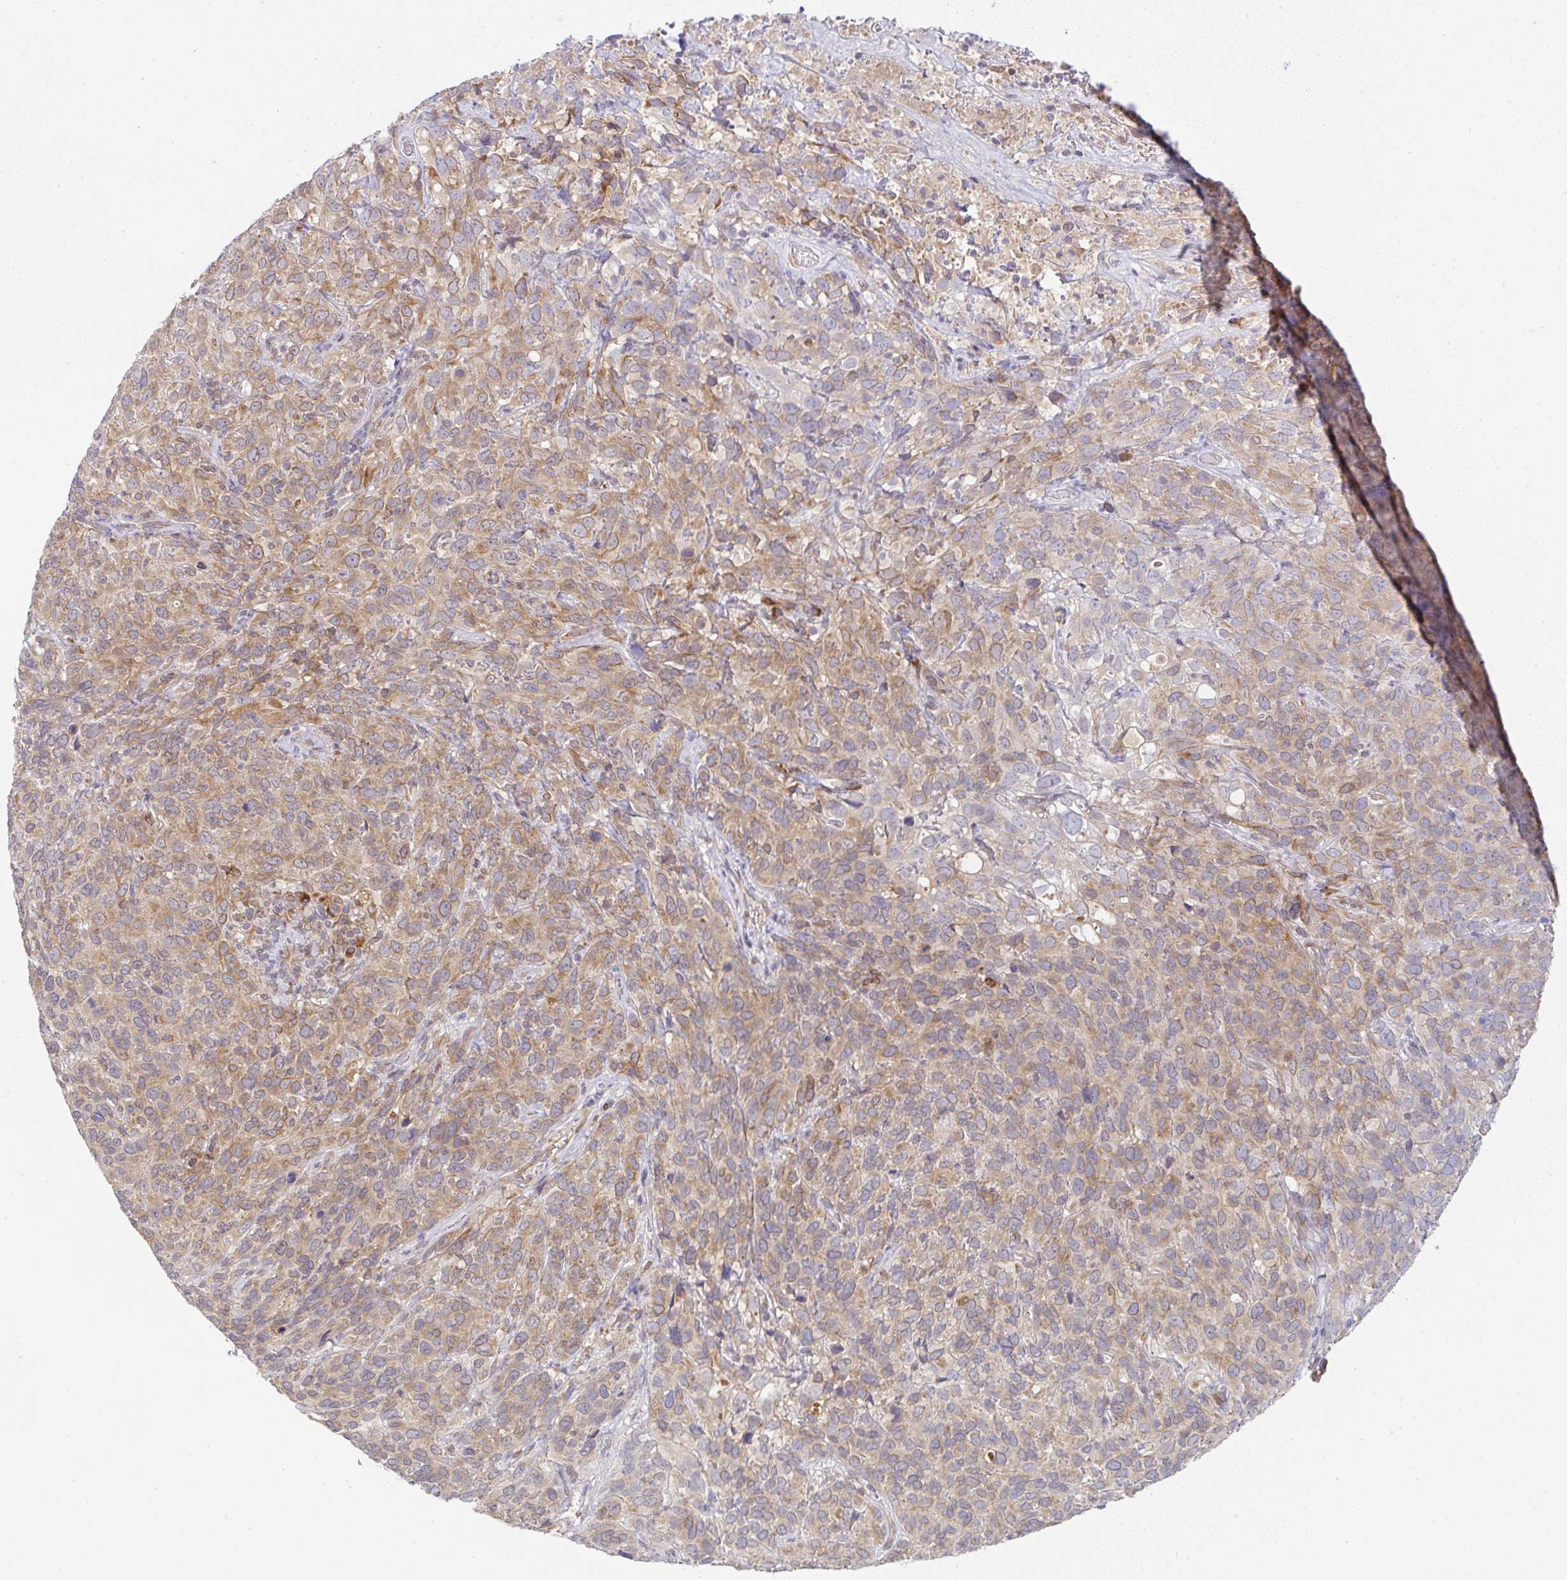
{"staining": {"intensity": "moderate", "quantity": ">75%", "location": "cytoplasmic/membranous"}, "tissue": "cervical cancer", "cell_type": "Tumor cells", "image_type": "cancer", "snomed": [{"axis": "morphology", "description": "Squamous cell carcinoma, NOS"}, {"axis": "topography", "description": "Cervix"}], "caption": "IHC of human cervical cancer (squamous cell carcinoma) exhibits medium levels of moderate cytoplasmic/membranous positivity in approximately >75% of tumor cells. (Brightfield microscopy of DAB IHC at high magnification).", "gene": "DERL2", "patient": {"sex": "female", "age": 51}}